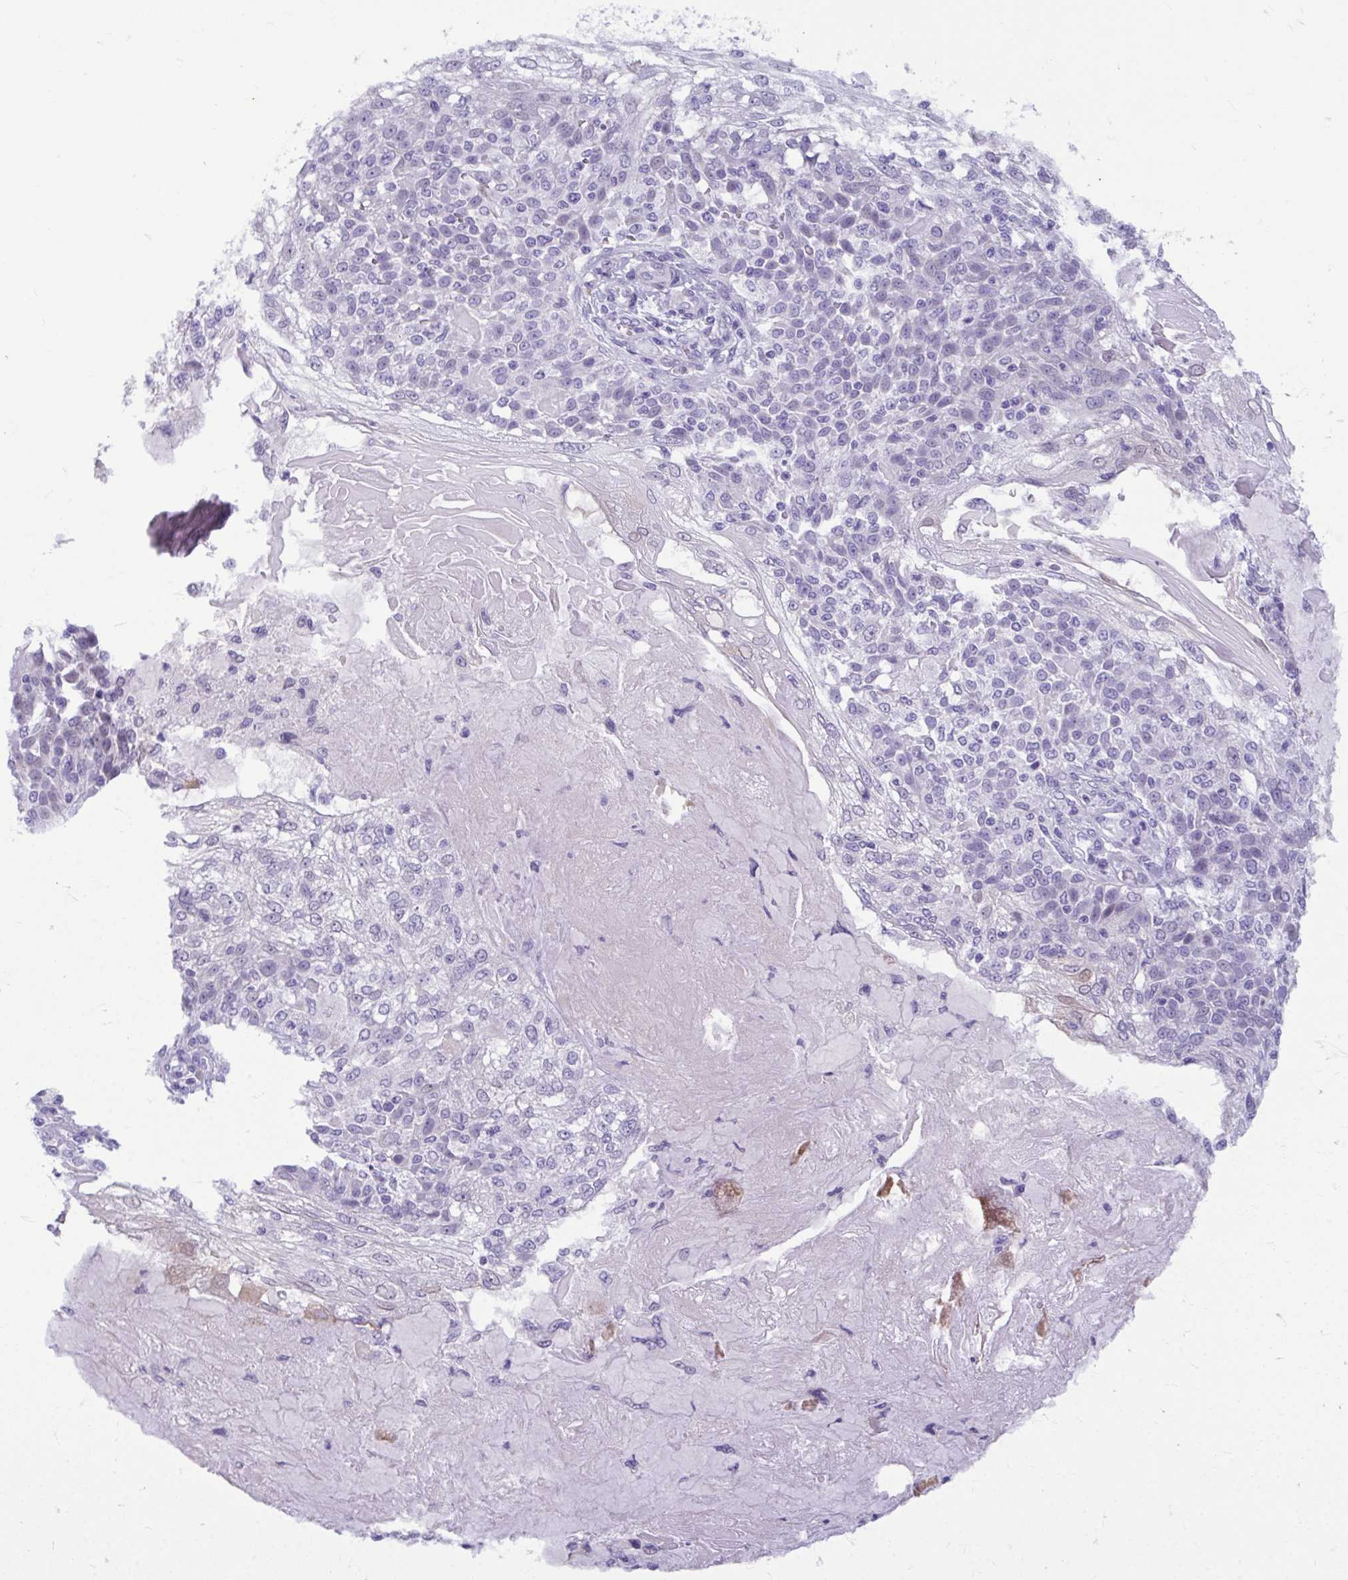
{"staining": {"intensity": "negative", "quantity": "none", "location": "none"}, "tissue": "skin cancer", "cell_type": "Tumor cells", "image_type": "cancer", "snomed": [{"axis": "morphology", "description": "Normal tissue, NOS"}, {"axis": "morphology", "description": "Squamous cell carcinoma, NOS"}, {"axis": "topography", "description": "Skin"}], "caption": "Histopathology image shows no significant protein positivity in tumor cells of skin cancer (squamous cell carcinoma).", "gene": "SERPINI1", "patient": {"sex": "female", "age": 83}}